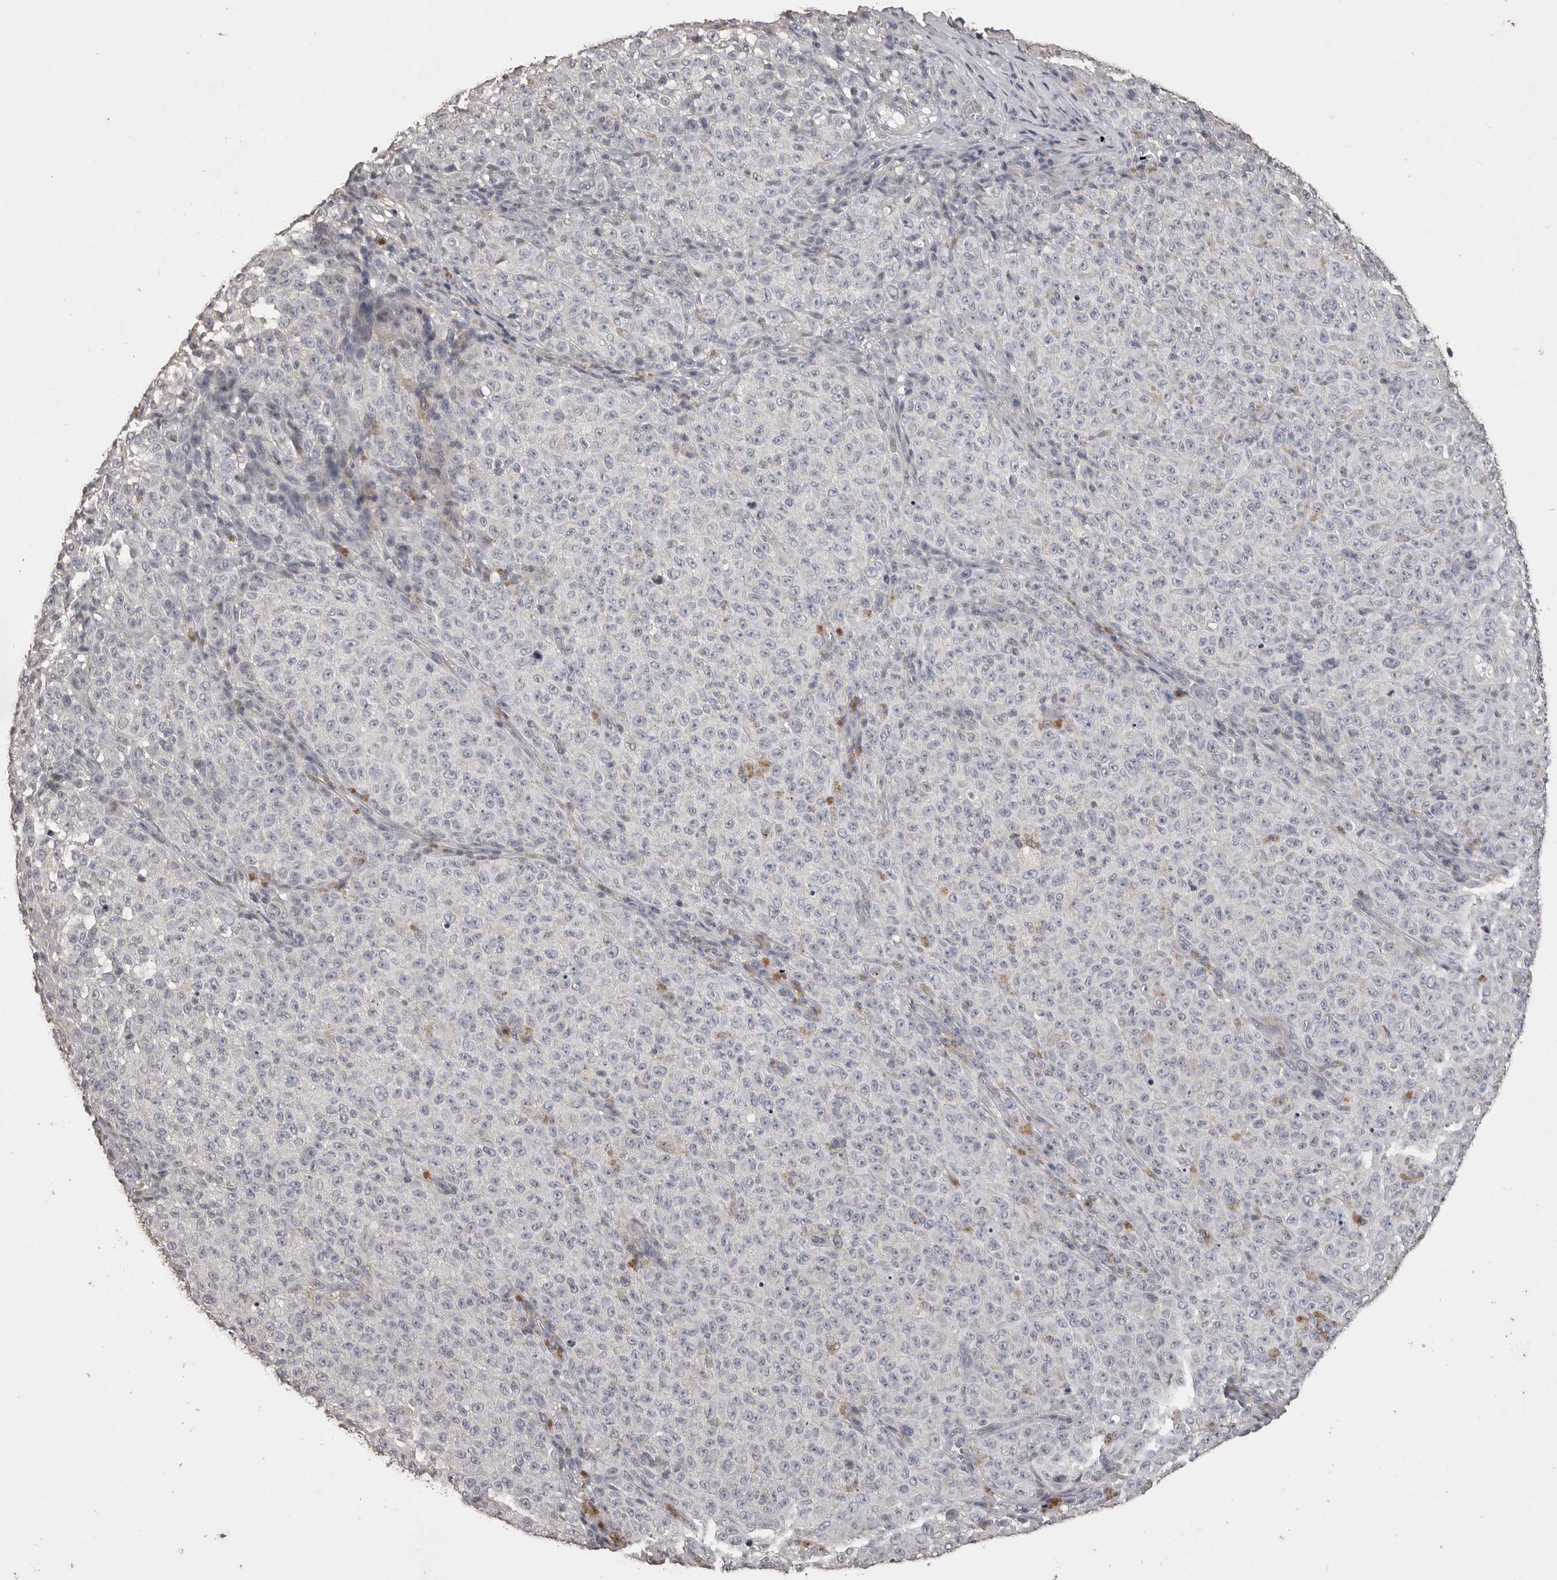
{"staining": {"intensity": "negative", "quantity": "none", "location": "none"}, "tissue": "melanoma", "cell_type": "Tumor cells", "image_type": "cancer", "snomed": [{"axis": "morphology", "description": "Malignant melanoma, NOS"}, {"axis": "topography", "description": "Skin"}], "caption": "Protein analysis of malignant melanoma exhibits no significant positivity in tumor cells.", "gene": "MMP7", "patient": {"sex": "female", "age": 82}}